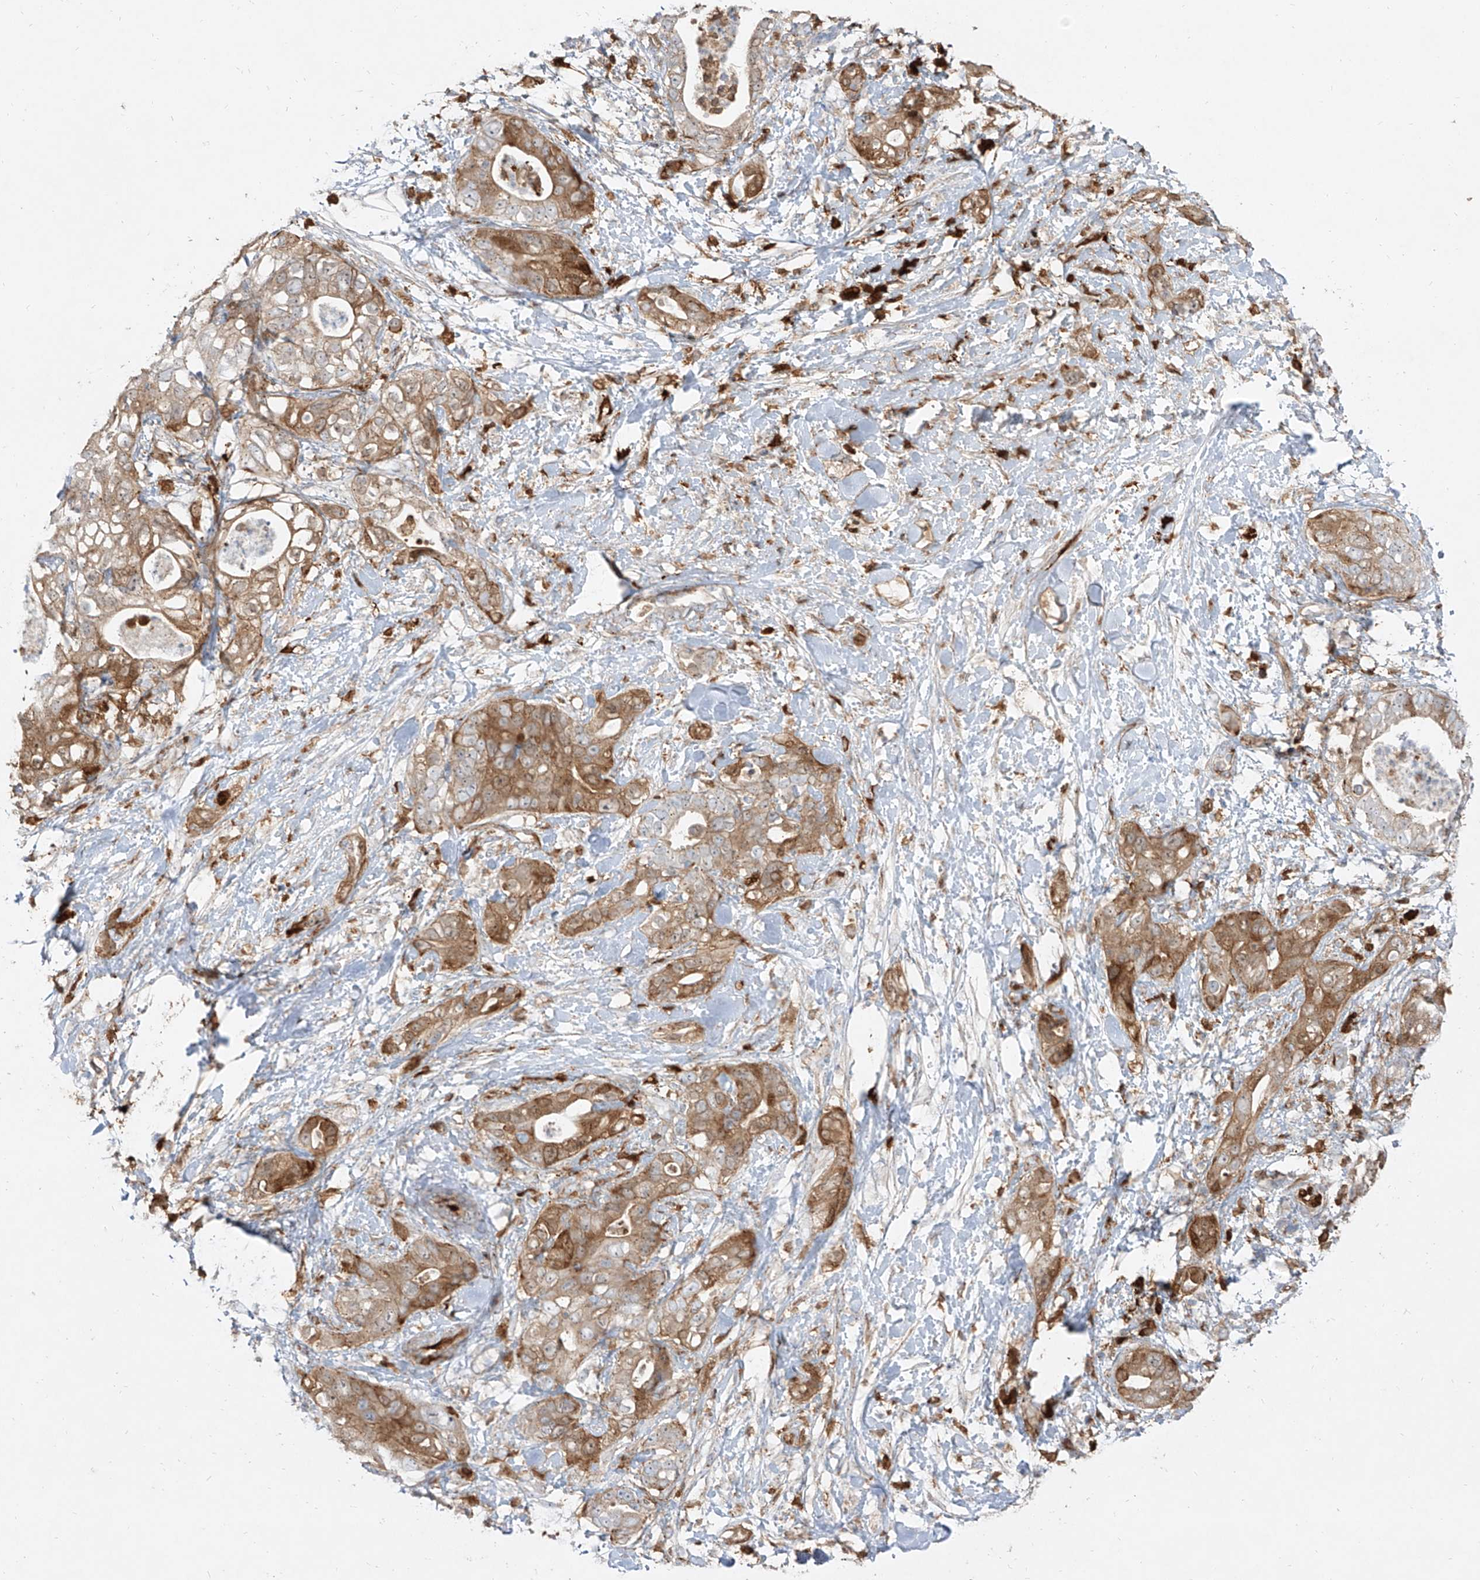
{"staining": {"intensity": "moderate", "quantity": ">75%", "location": "cytoplasmic/membranous"}, "tissue": "pancreatic cancer", "cell_type": "Tumor cells", "image_type": "cancer", "snomed": [{"axis": "morphology", "description": "Adenocarcinoma, NOS"}, {"axis": "topography", "description": "Pancreas"}], "caption": "Immunohistochemical staining of pancreatic adenocarcinoma exhibits medium levels of moderate cytoplasmic/membranous staining in about >75% of tumor cells. (DAB = brown stain, brightfield microscopy at high magnification).", "gene": "KYNU", "patient": {"sex": "female", "age": 78}}